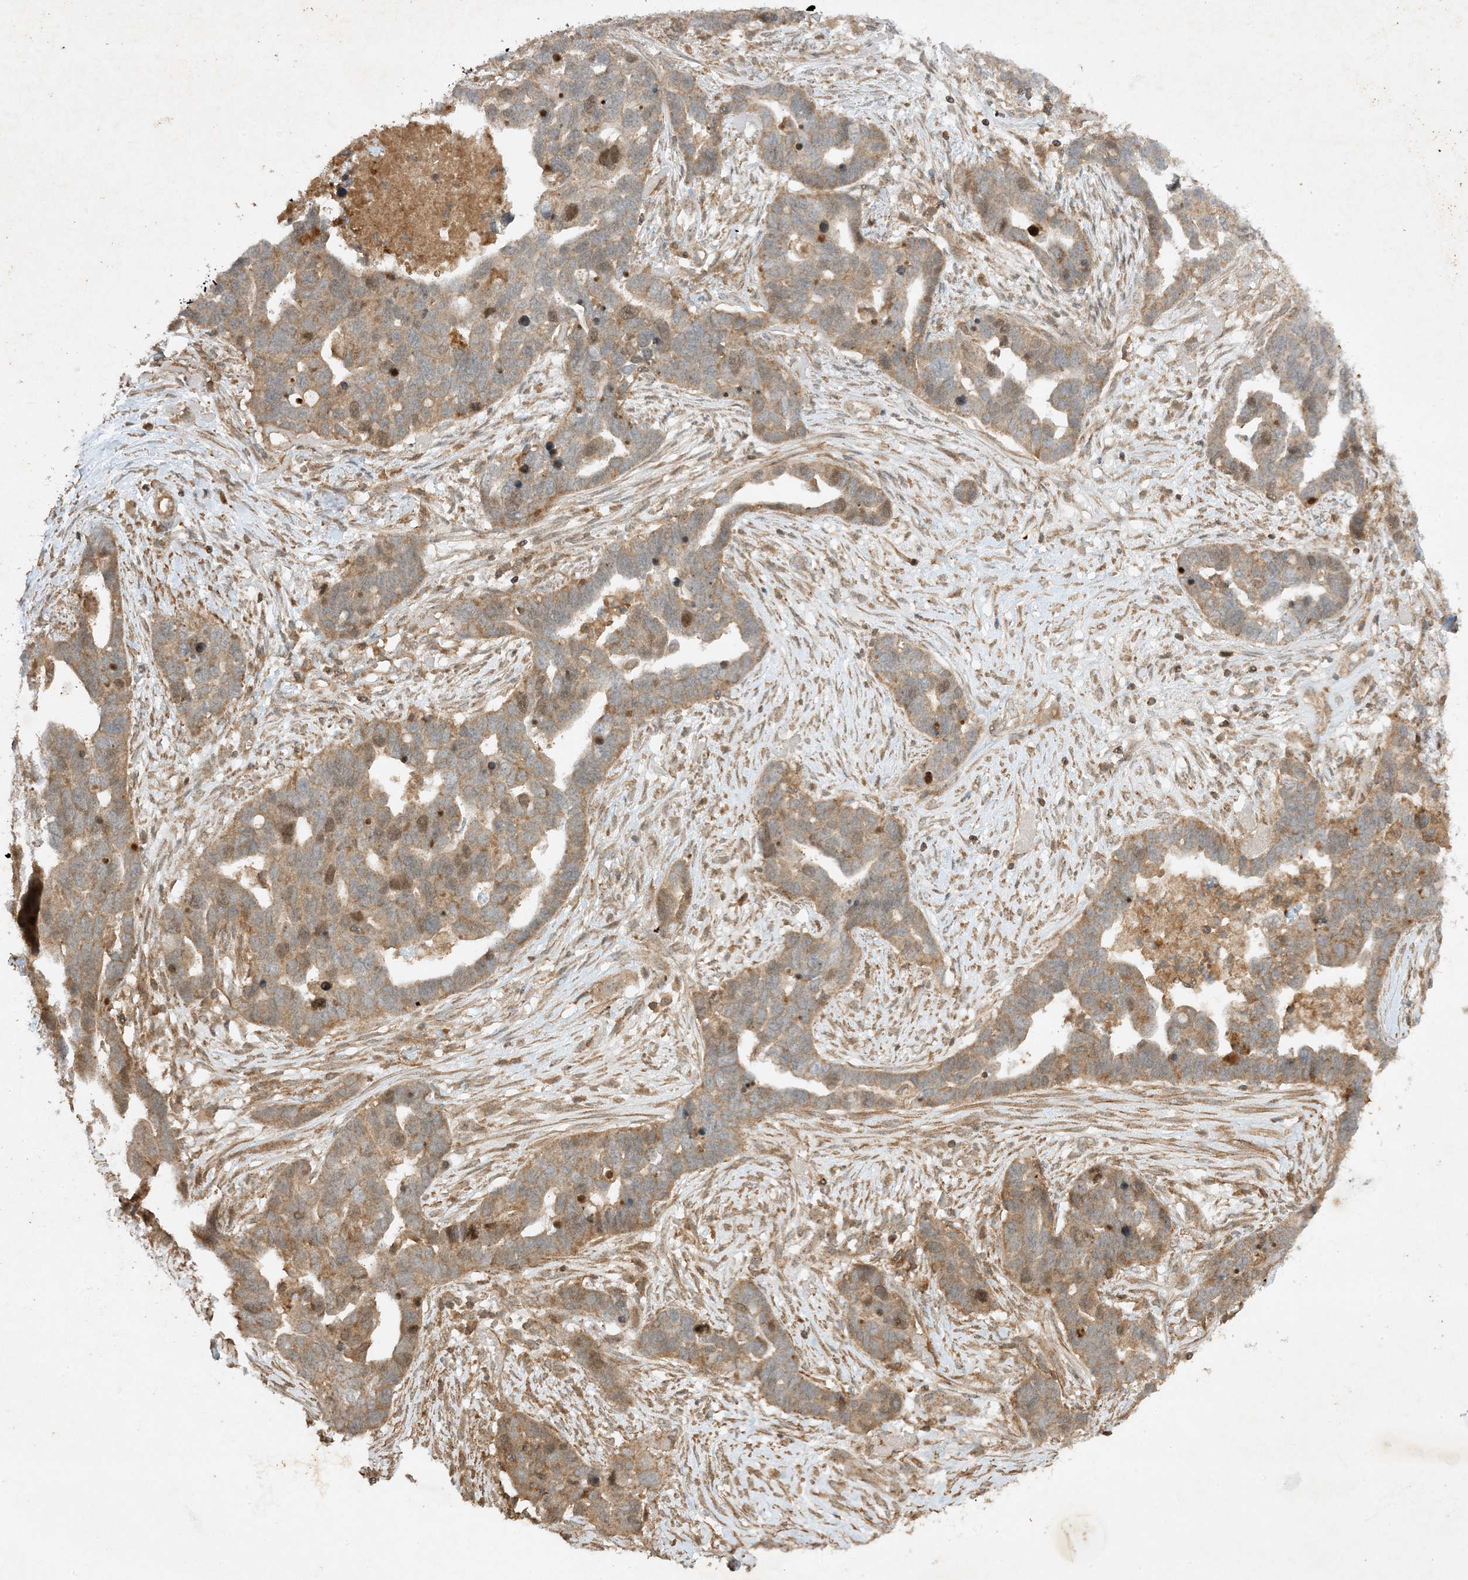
{"staining": {"intensity": "moderate", "quantity": ">75%", "location": "cytoplasmic/membranous"}, "tissue": "ovarian cancer", "cell_type": "Tumor cells", "image_type": "cancer", "snomed": [{"axis": "morphology", "description": "Cystadenocarcinoma, serous, NOS"}, {"axis": "topography", "description": "Ovary"}], "caption": "There is medium levels of moderate cytoplasmic/membranous staining in tumor cells of ovarian serous cystadenocarcinoma, as demonstrated by immunohistochemical staining (brown color).", "gene": "XRN1", "patient": {"sex": "female", "age": 54}}